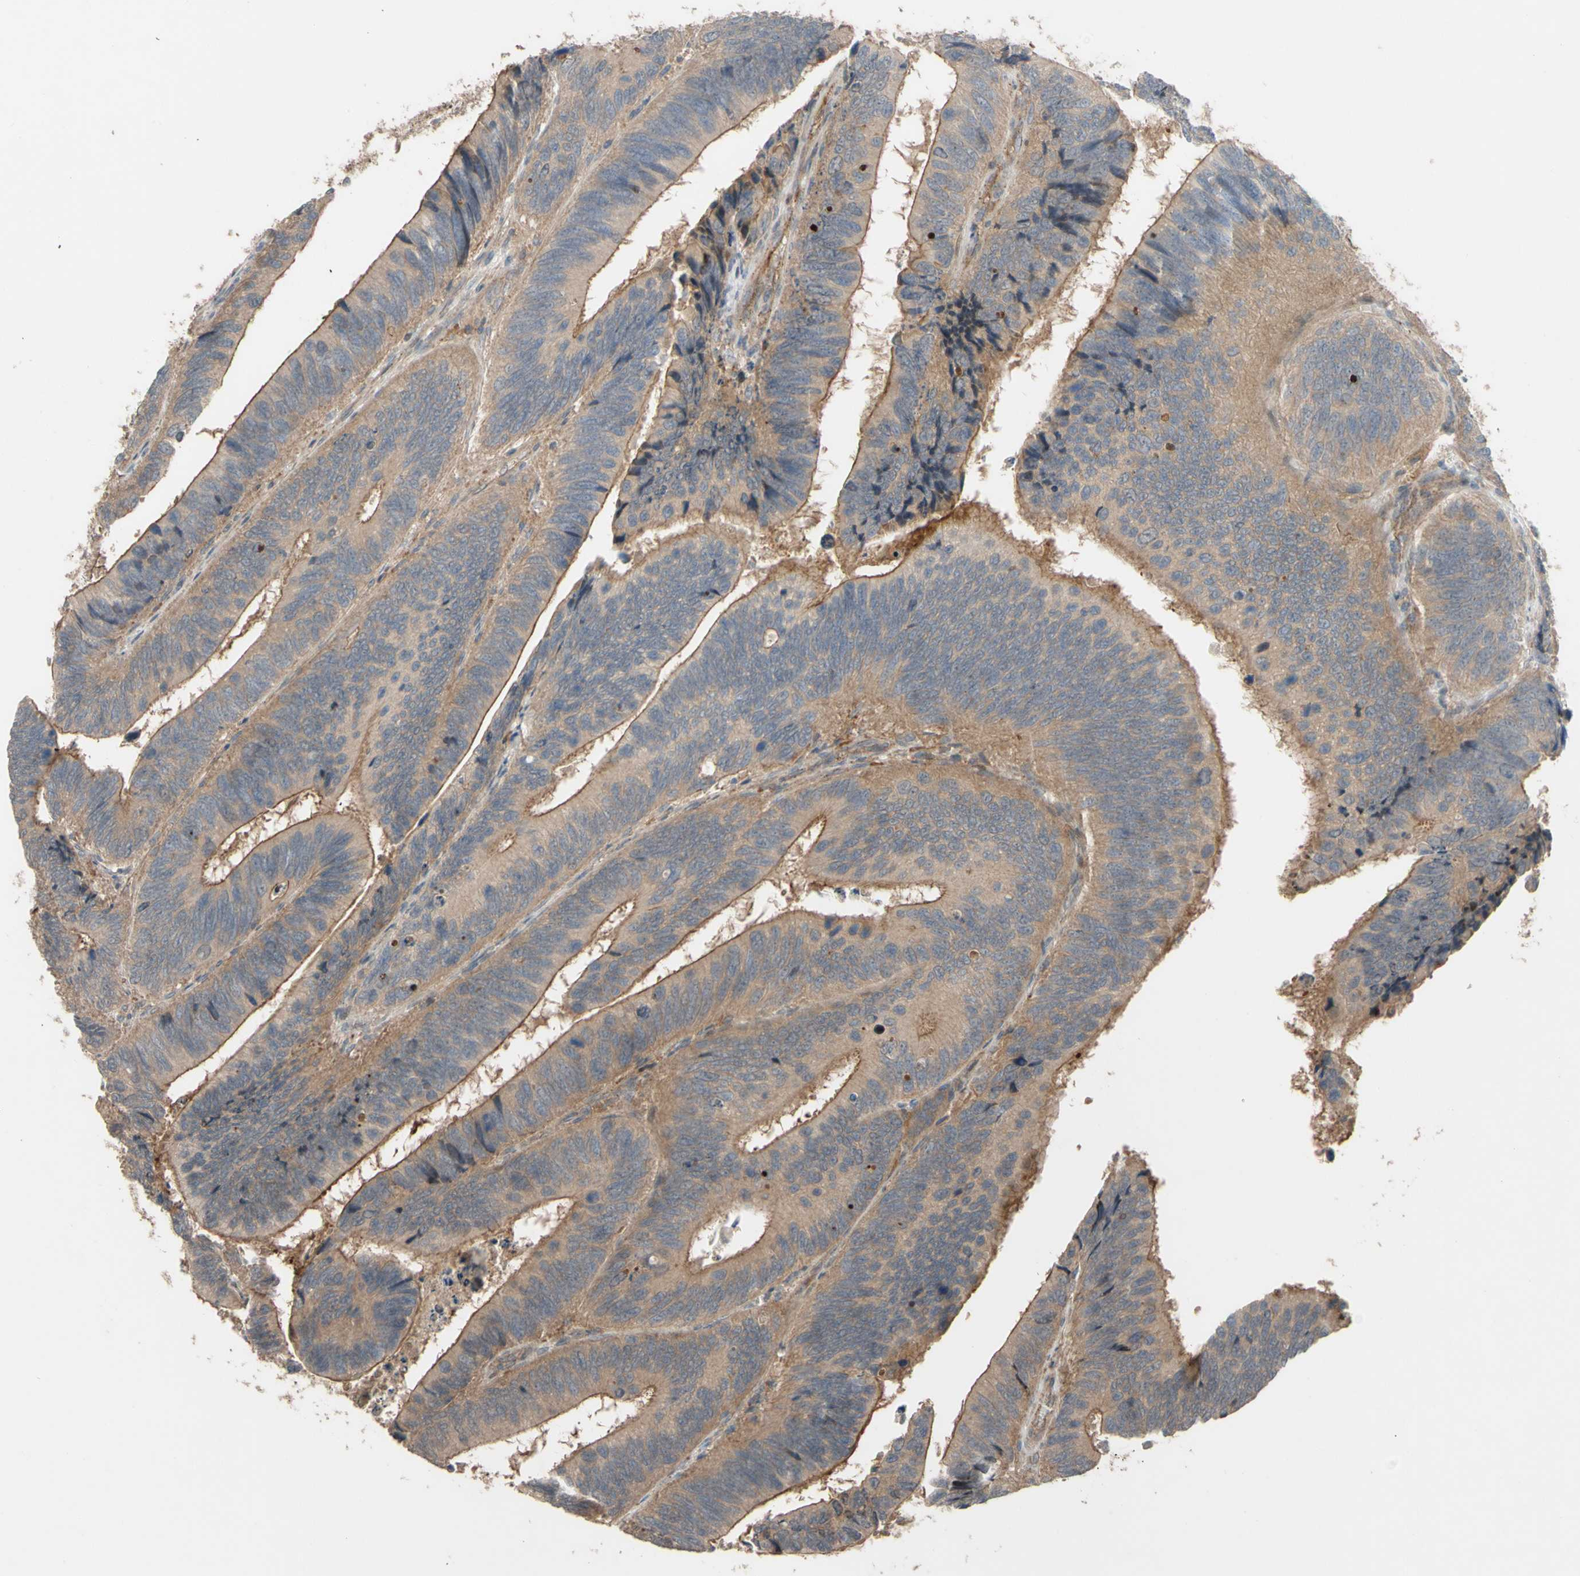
{"staining": {"intensity": "moderate", "quantity": ">75%", "location": "cytoplasmic/membranous"}, "tissue": "colorectal cancer", "cell_type": "Tumor cells", "image_type": "cancer", "snomed": [{"axis": "morphology", "description": "Adenocarcinoma, NOS"}, {"axis": "topography", "description": "Colon"}], "caption": "This image exhibits IHC staining of human colorectal adenocarcinoma, with medium moderate cytoplasmic/membranous staining in approximately >75% of tumor cells.", "gene": "SHROOM4", "patient": {"sex": "male", "age": 72}}